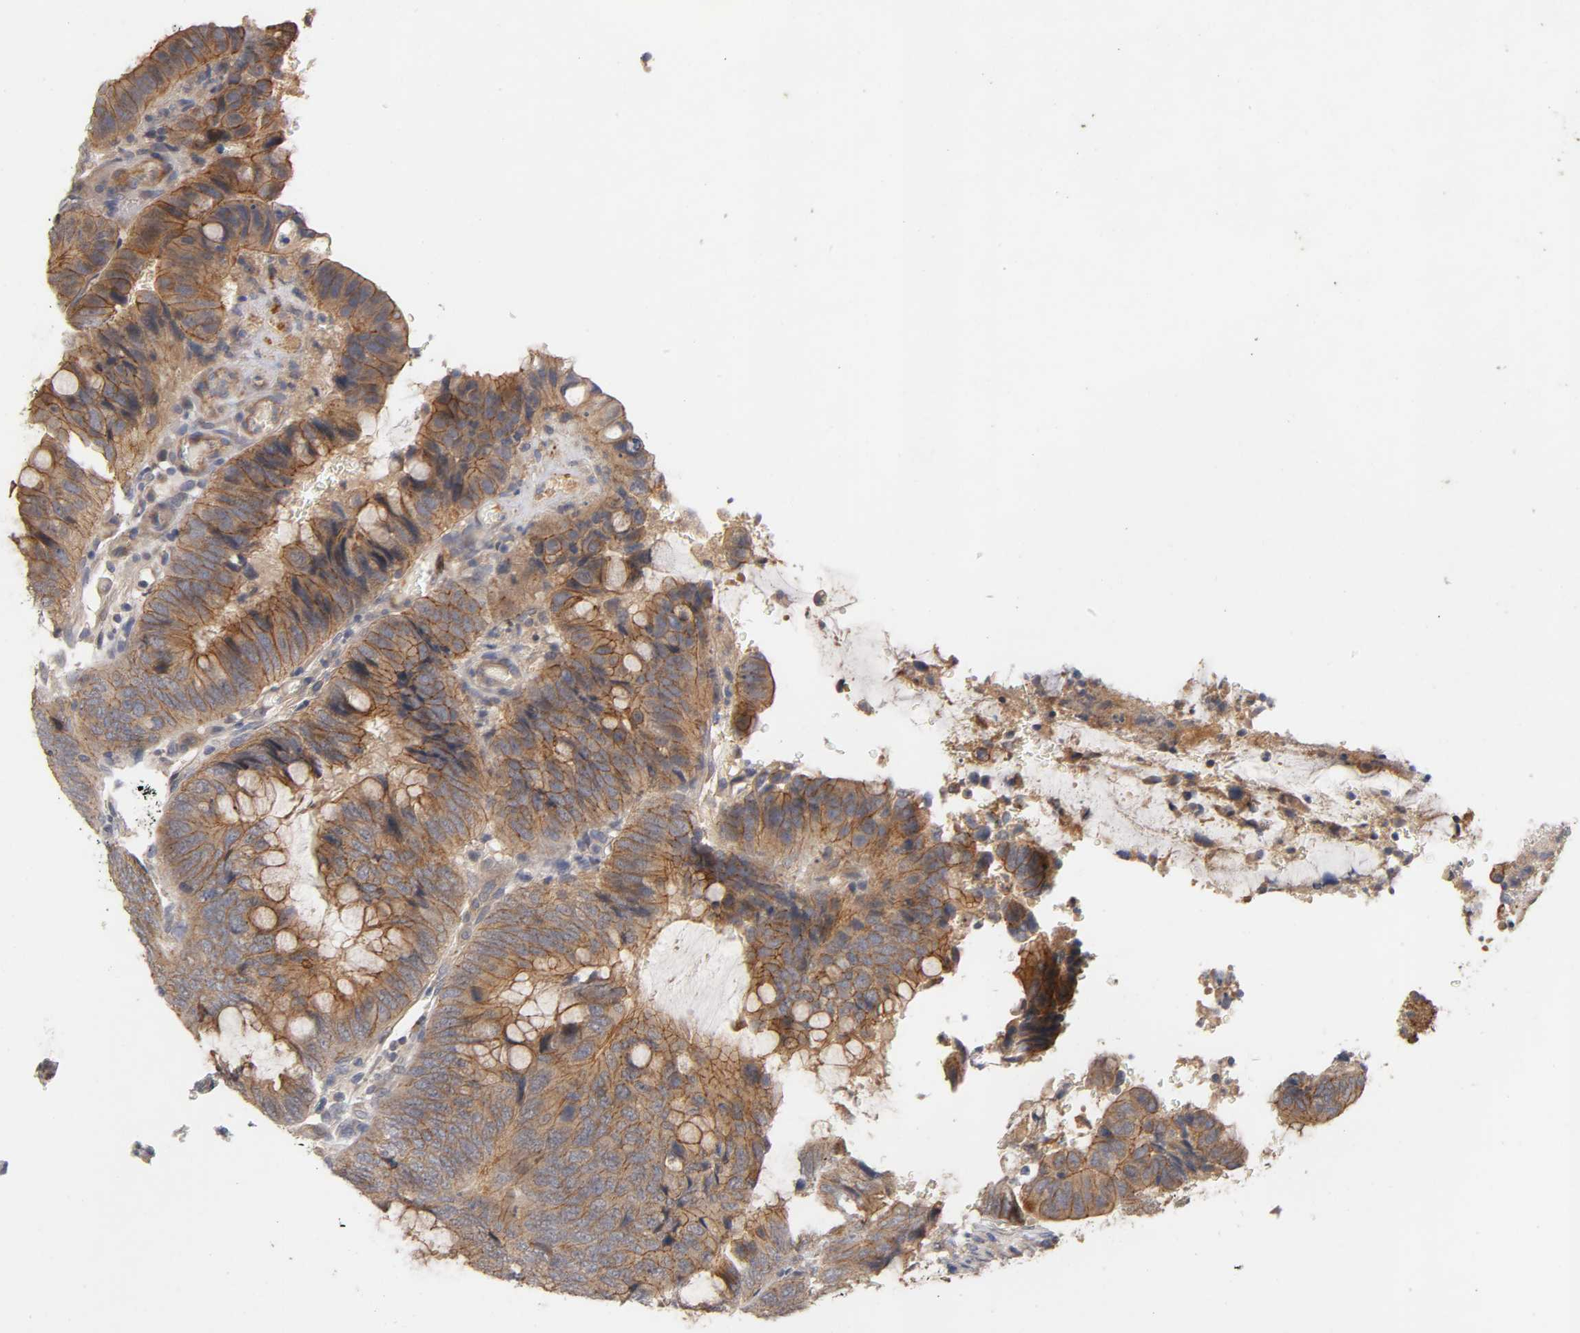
{"staining": {"intensity": "moderate", "quantity": ">75%", "location": "cytoplasmic/membranous"}, "tissue": "colorectal cancer", "cell_type": "Tumor cells", "image_type": "cancer", "snomed": [{"axis": "morphology", "description": "Normal tissue, NOS"}, {"axis": "morphology", "description": "Adenocarcinoma, NOS"}, {"axis": "topography", "description": "Rectum"}, {"axis": "topography", "description": "Peripheral nerve tissue"}], "caption": "Colorectal cancer stained with a protein marker shows moderate staining in tumor cells.", "gene": "PDZD11", "patient": {"sex": "male", "age": 92}}